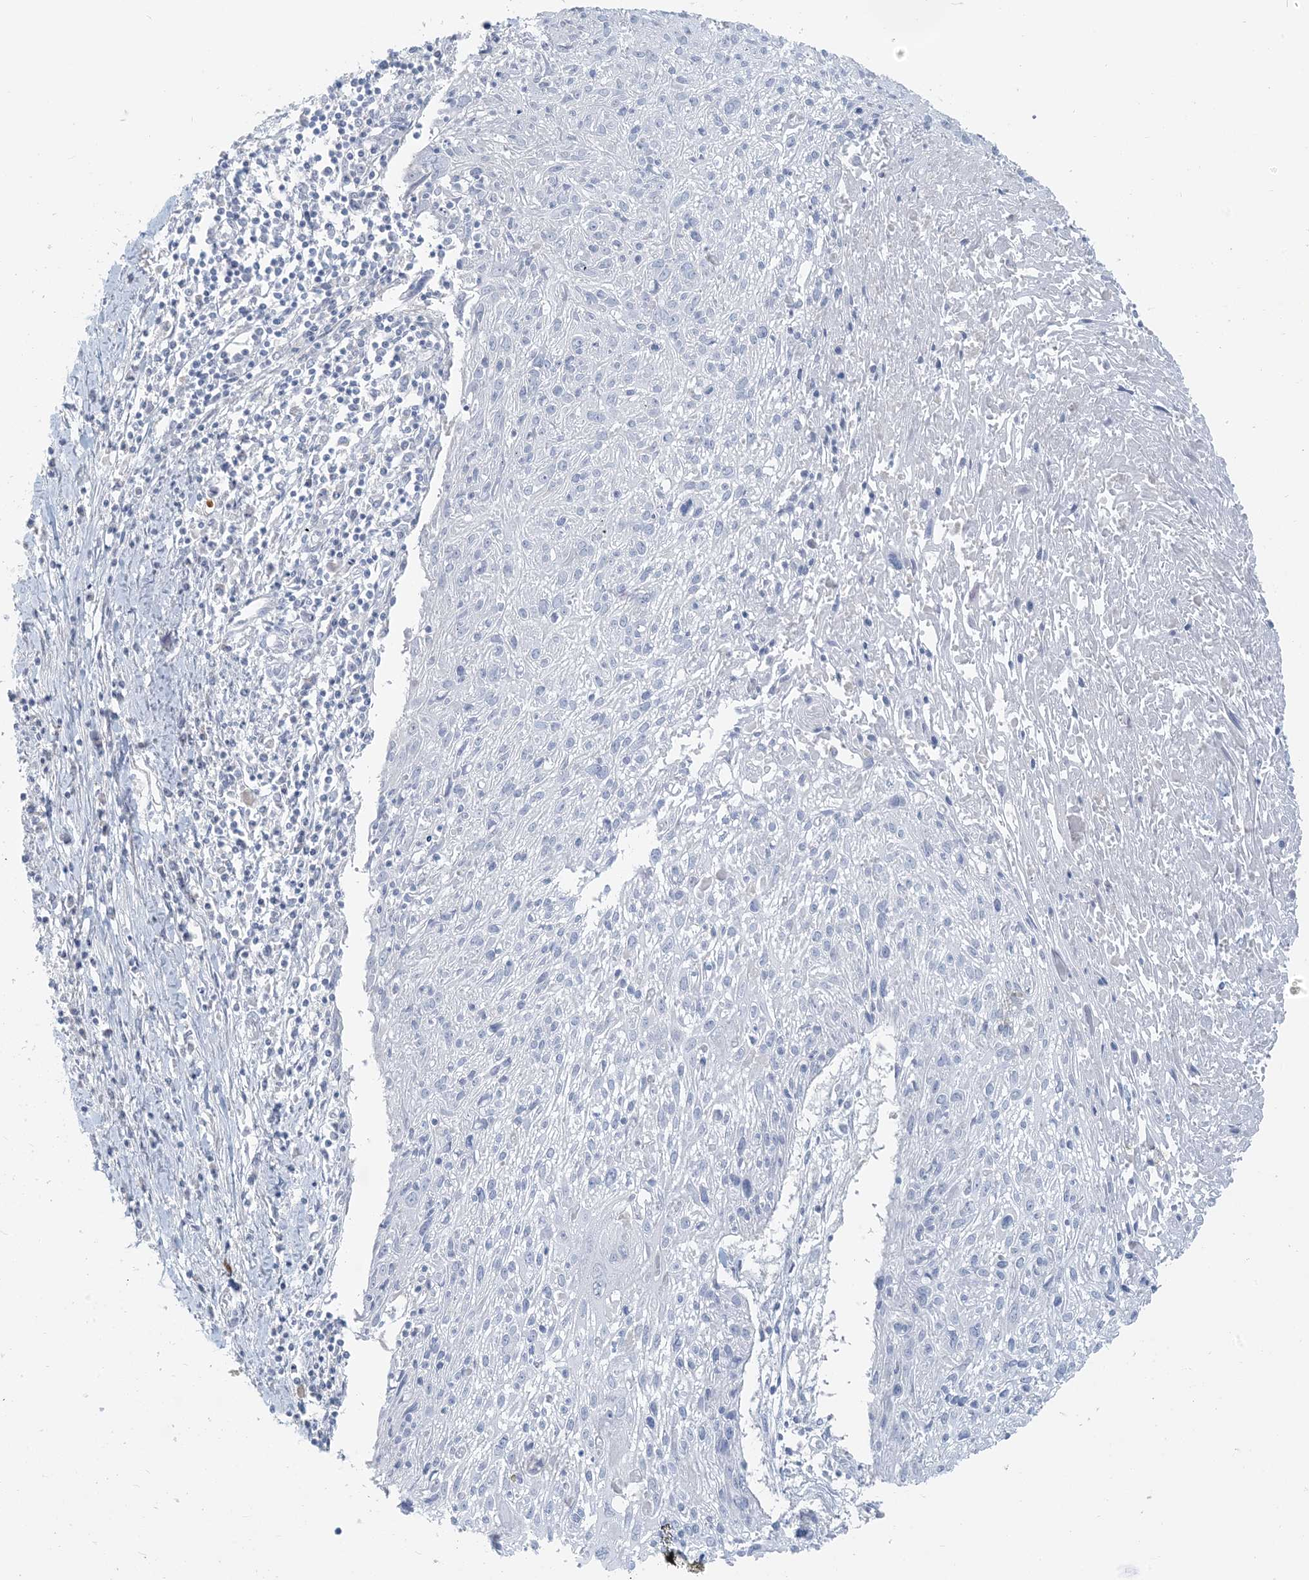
{"staining": {"intensity": "negative", "quantity": "none", "location": "none"}, "tissue": "cervical cancer", "cell_type": "Tumor cells", "image_type": "cancer", "snomed": [{"axis": "morphology", "description": "Squamous cell carcinoma, NOS"}, {"axis": "topography", "description": "Cervix"}], "caption": "DAB immunohistochemical staining of cervical cancer reveals no significant expression in tumor cells.", "gene": "SCML1", "patient": {"sex": "female", "age": 51}}